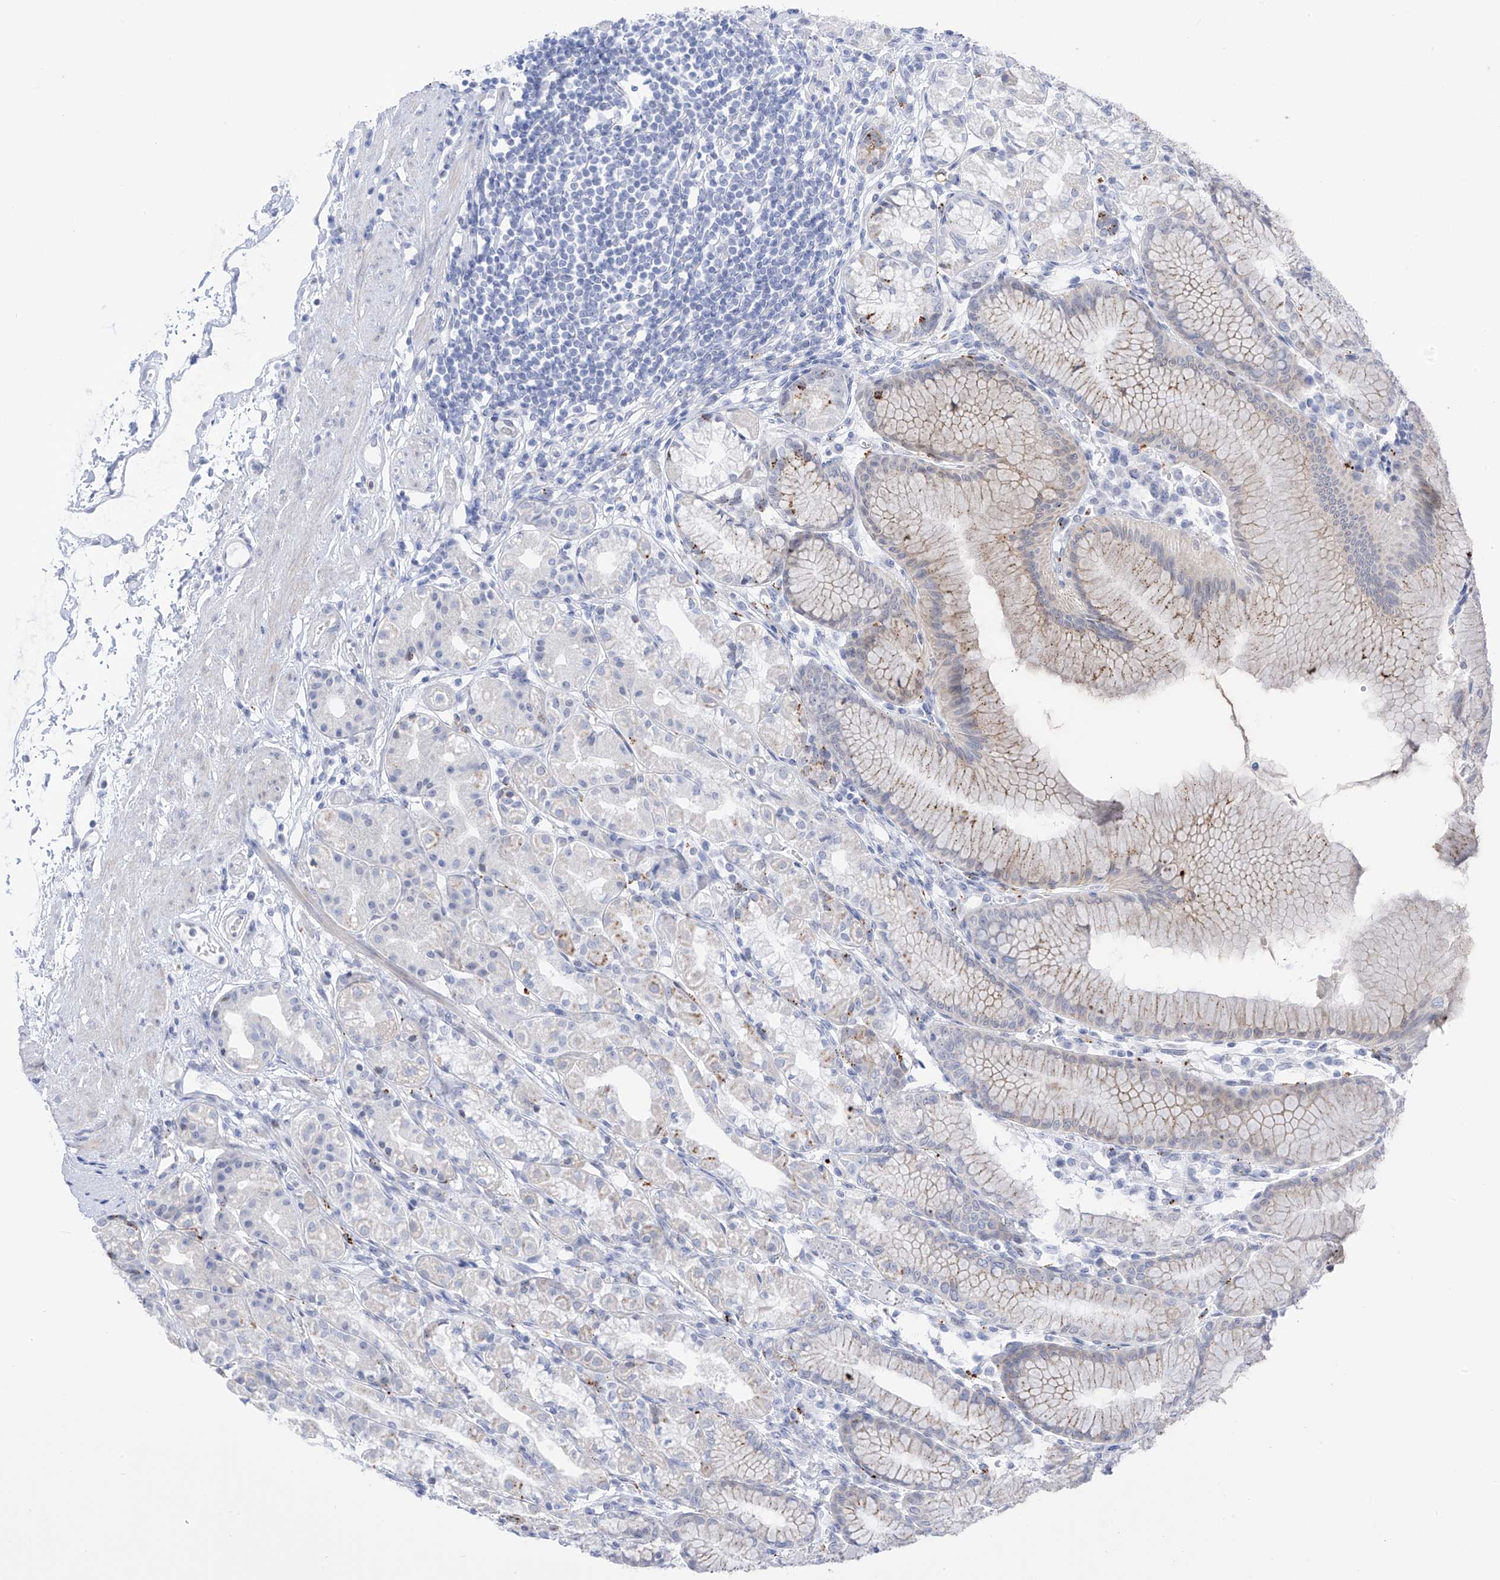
{"staining": {"intensity": "moderate", "quantity": "25%-75%", "location": "cytoplasmic/membranous"}, "tissue": "stomach", "cell_type": "Glandular cells", "image_type": "normal", "snomed": [{"axis": "morphology", "description": "Normal tissue, NOS"}, {"axis": "topography", "description": "Stomach"}], "caption": "Human stomach stained for a protein (brown) demonstrates moderate cytoplasmic/membranous positive expression in approximately 25%-75% of glandular cells.", "gene": "PSPH", "patient": {"sex": "female", "age": 57}}